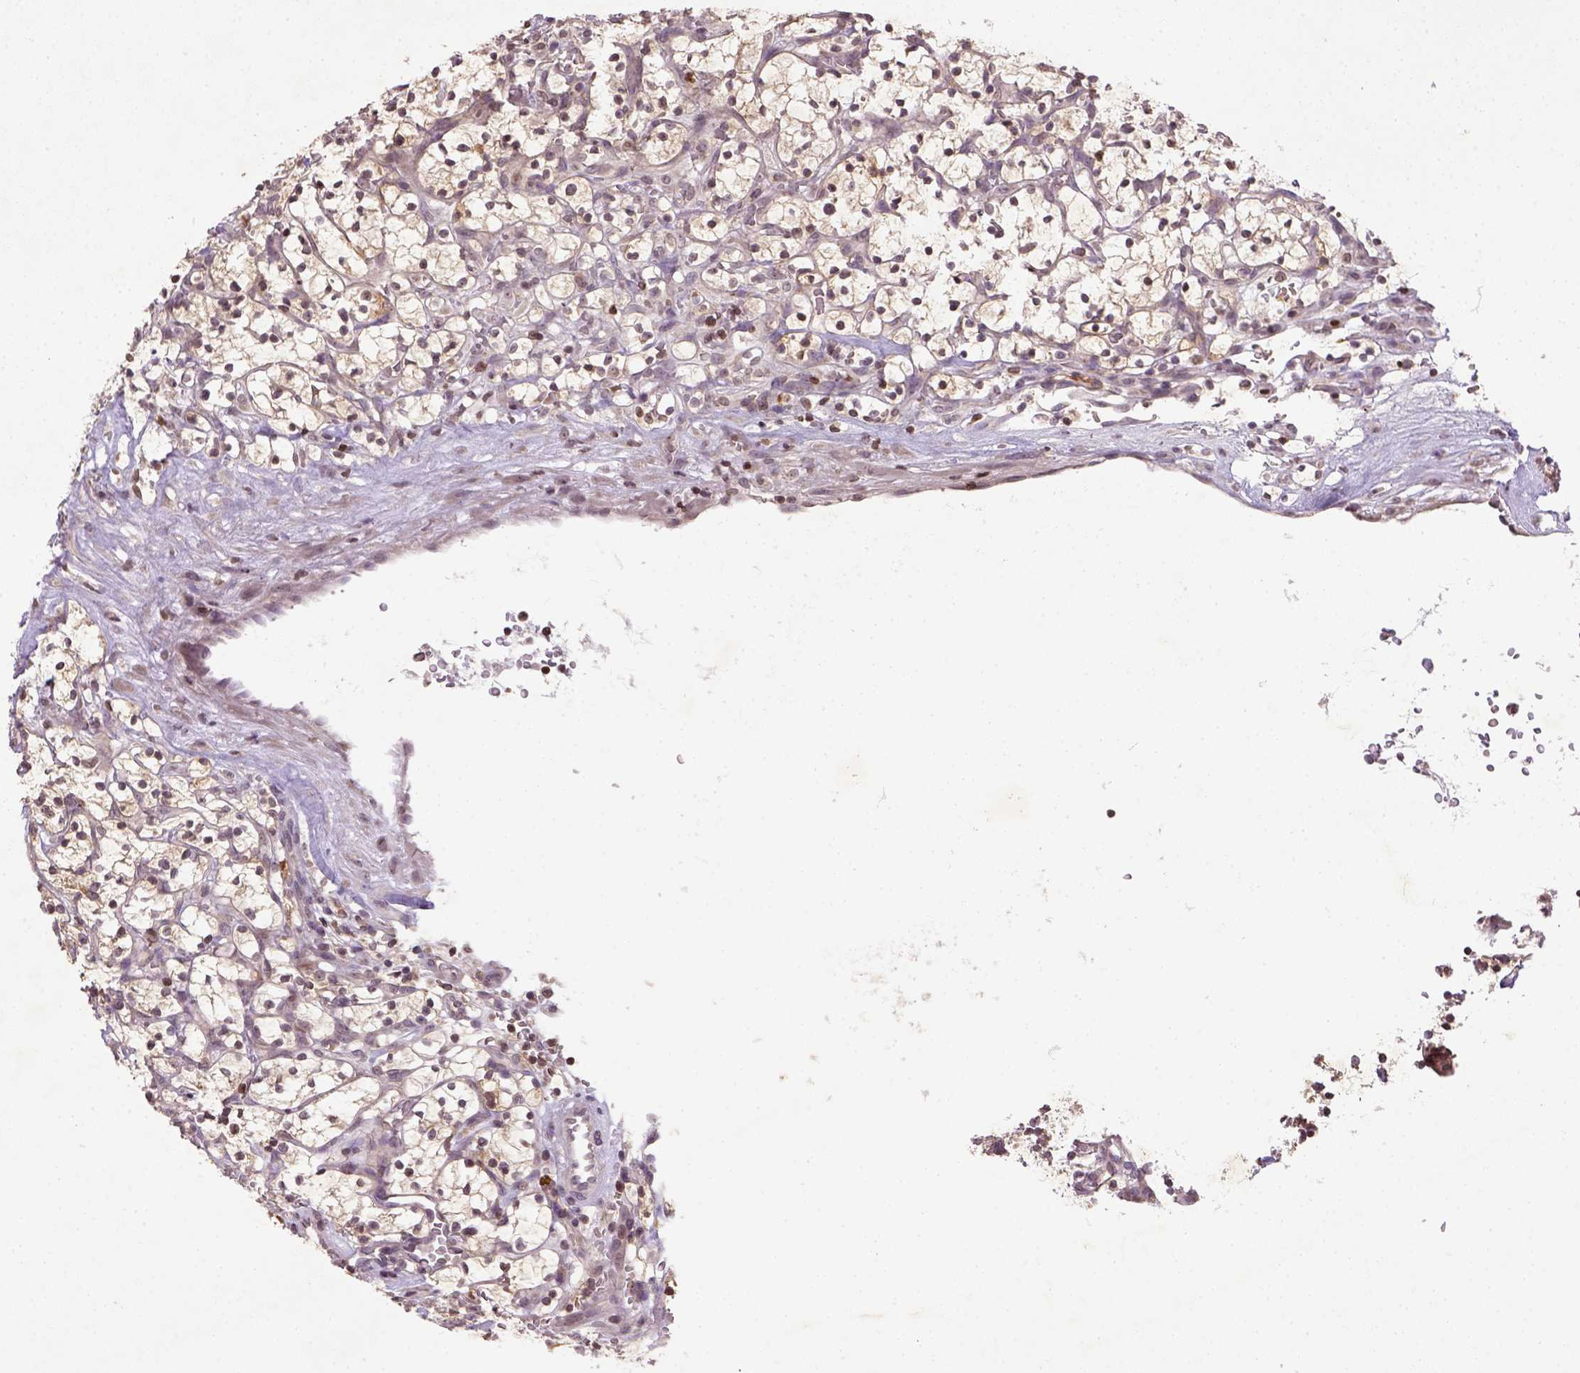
{"staining": {"intensity": "weak", "quantity": ">75%", "location": "cytoplasmic/membranous"}, "tissue": "renal cancer", "cell_type": "Tumor cells", "image_type": "cancer", "snomed": [{"axis": "morphology", "description": "Adenocarcinoma, NOS"}, {"axis": "topography", "description": "Kidney"}], "caption": "IHC of renal cancer (adenocarcinoma) displays low levels of weak cytoplasmic/membranous positivity in approximately >75% of tumor cells. The staining was performed using DAB (3,3'-diaminobenzidine) to visualize the protein expression in brown, while the nuclei were stained in blue with hematoxylin (Magnification: 20x).", "gene": "NUDT3", "patient": {"sex": "female", "age": 64}}